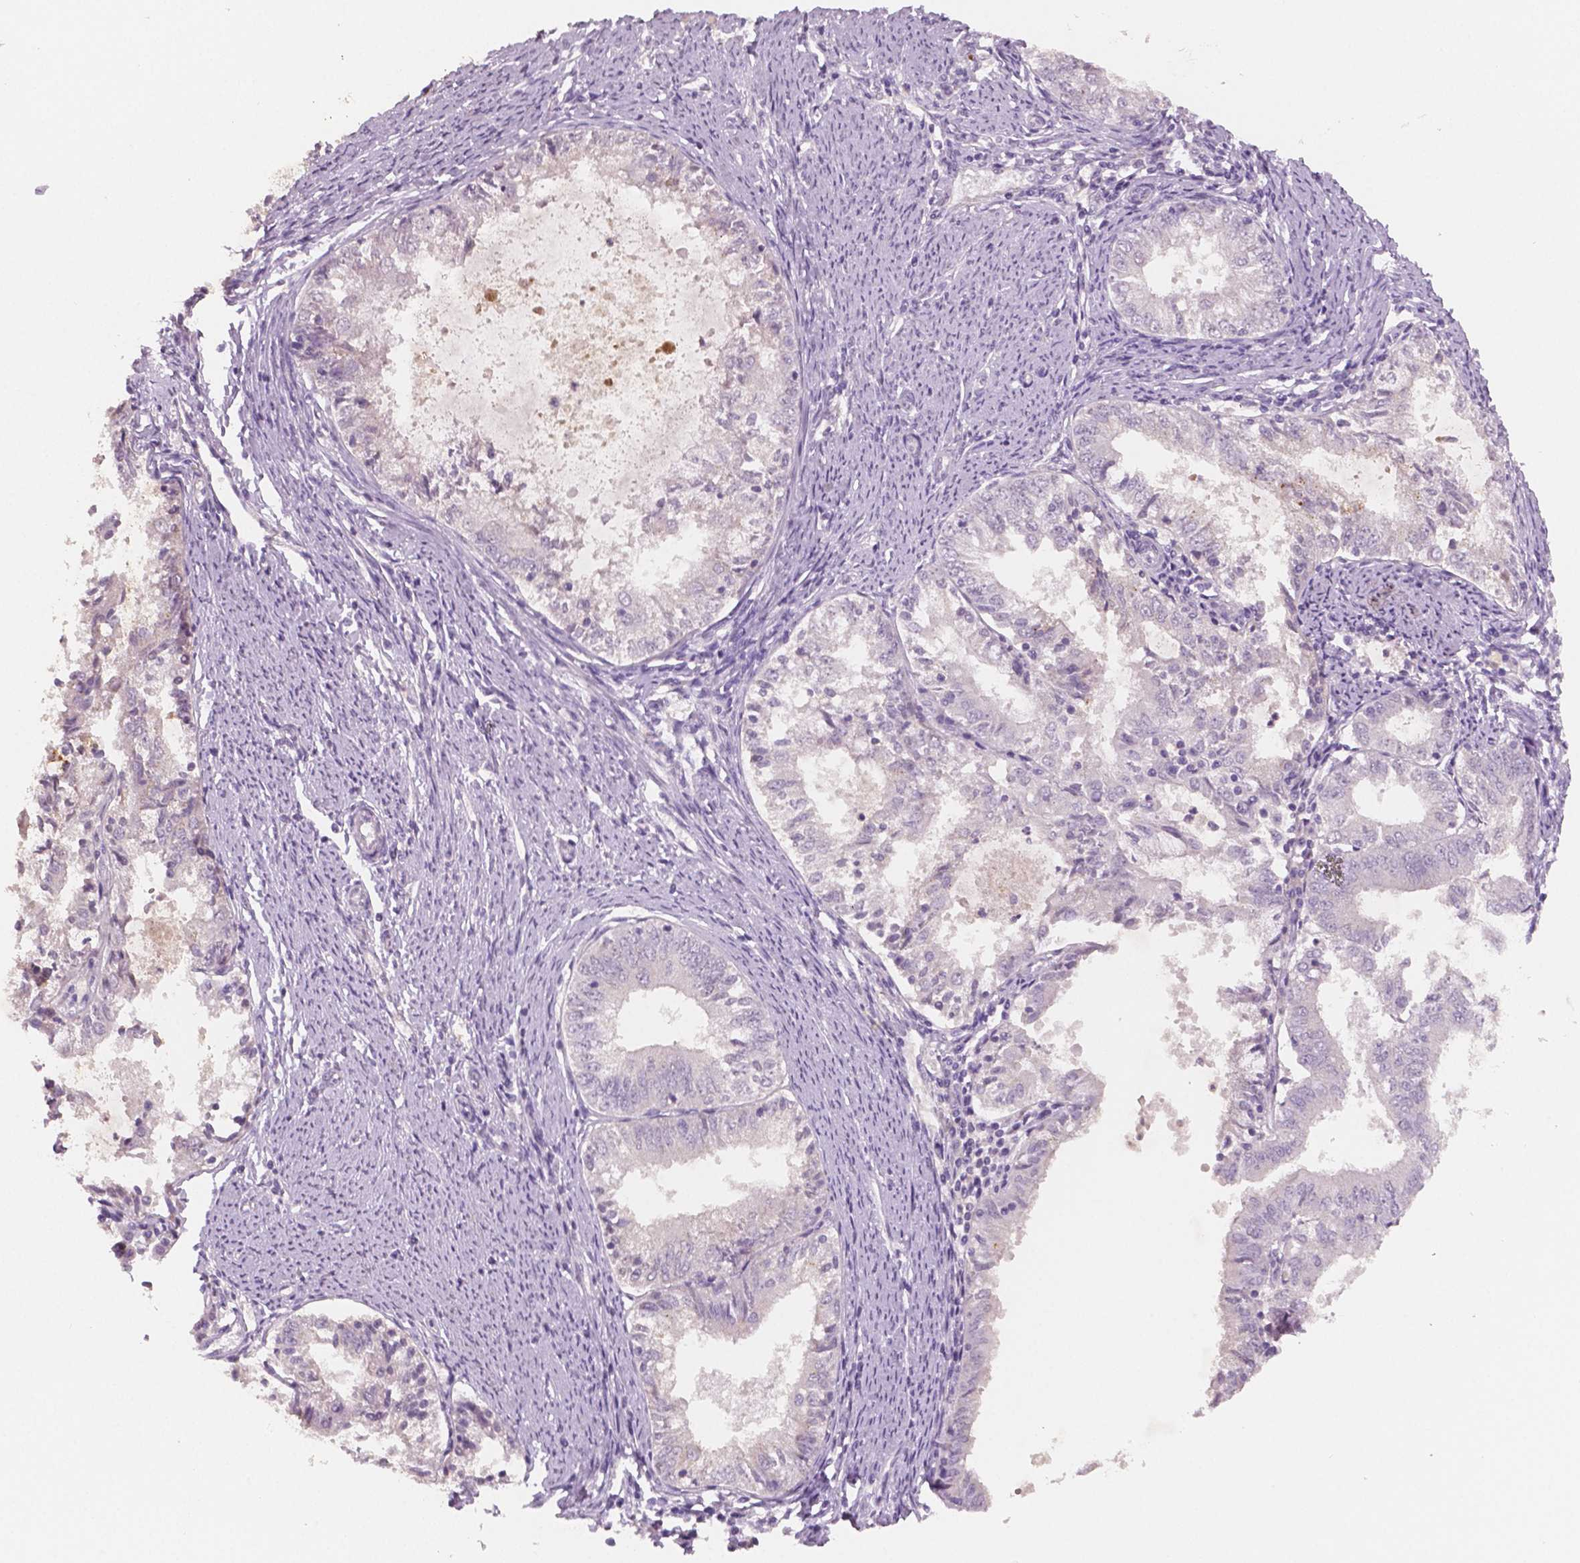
{"staining": {"intensity": "negative", "quantity": "none", "location": "none"}, "tissue": "endometrial cancer", "cell_type": "Tumor cells", "image_type": "cancer", "snomed": [{"axis": "morphology", "description": "Adenocarcinoma, NOS"}, {"axis": "topography", "description": "Endometrium"}], "caption": "There is no significant staining in tumor cells of endometrial cancer (adenocarcinoma). The staining is performed using DAB (3,3'-diaminobenzidine) brown chromogen with nuclei counter-stained in using hematoxylin.", "gene": "APOA4", "patient": {"sex": "female", "age": 57}}